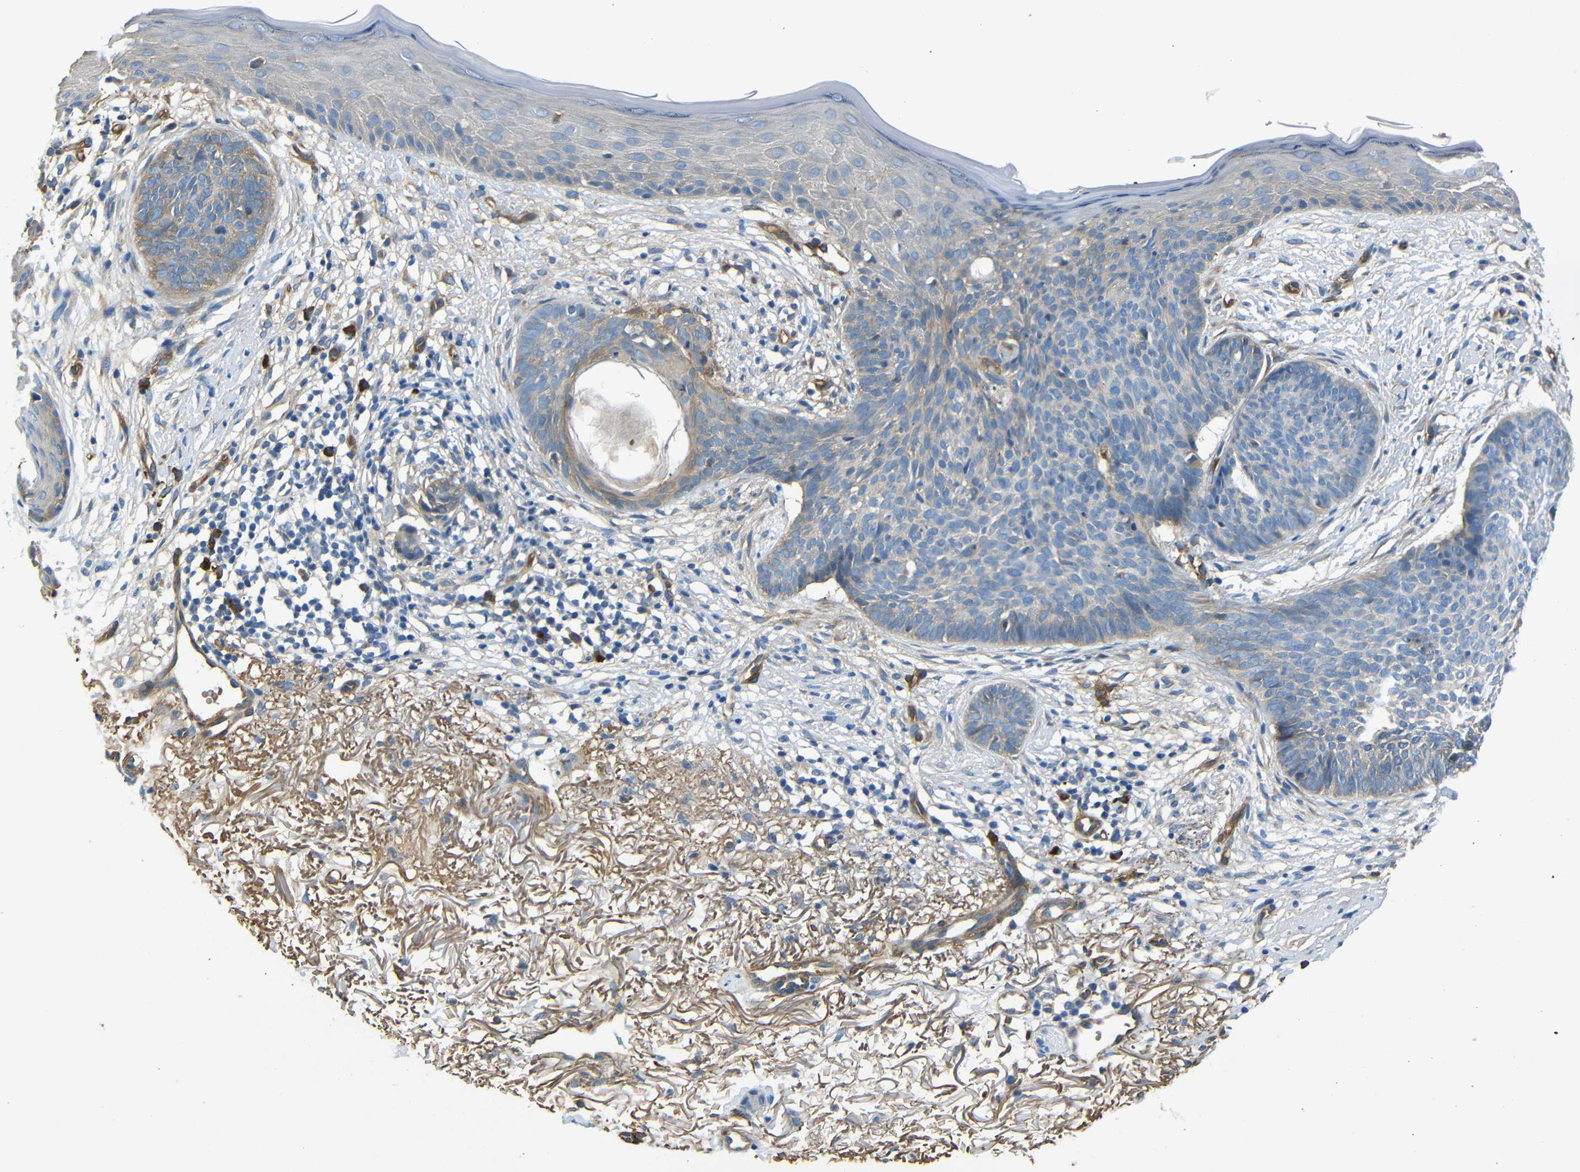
{"staining": {"intensity": "weak", "quantity": "<25%", "location": "cytoplasmic/membranous"}, "tissue": "skin cancer", "cell_type": "Tumor cells", "image_type": "cancer", "snomed": [{"axis": "morphology", "description": "Basal cell carcinoma"}, {"axis": "topography", "description": "Skin"}], "caption": "The image displays no staining of tumor cells in skin basal cell carcinoma.", "gene": "MYO1B", "patient": {"sex": "female", "age": 70}}